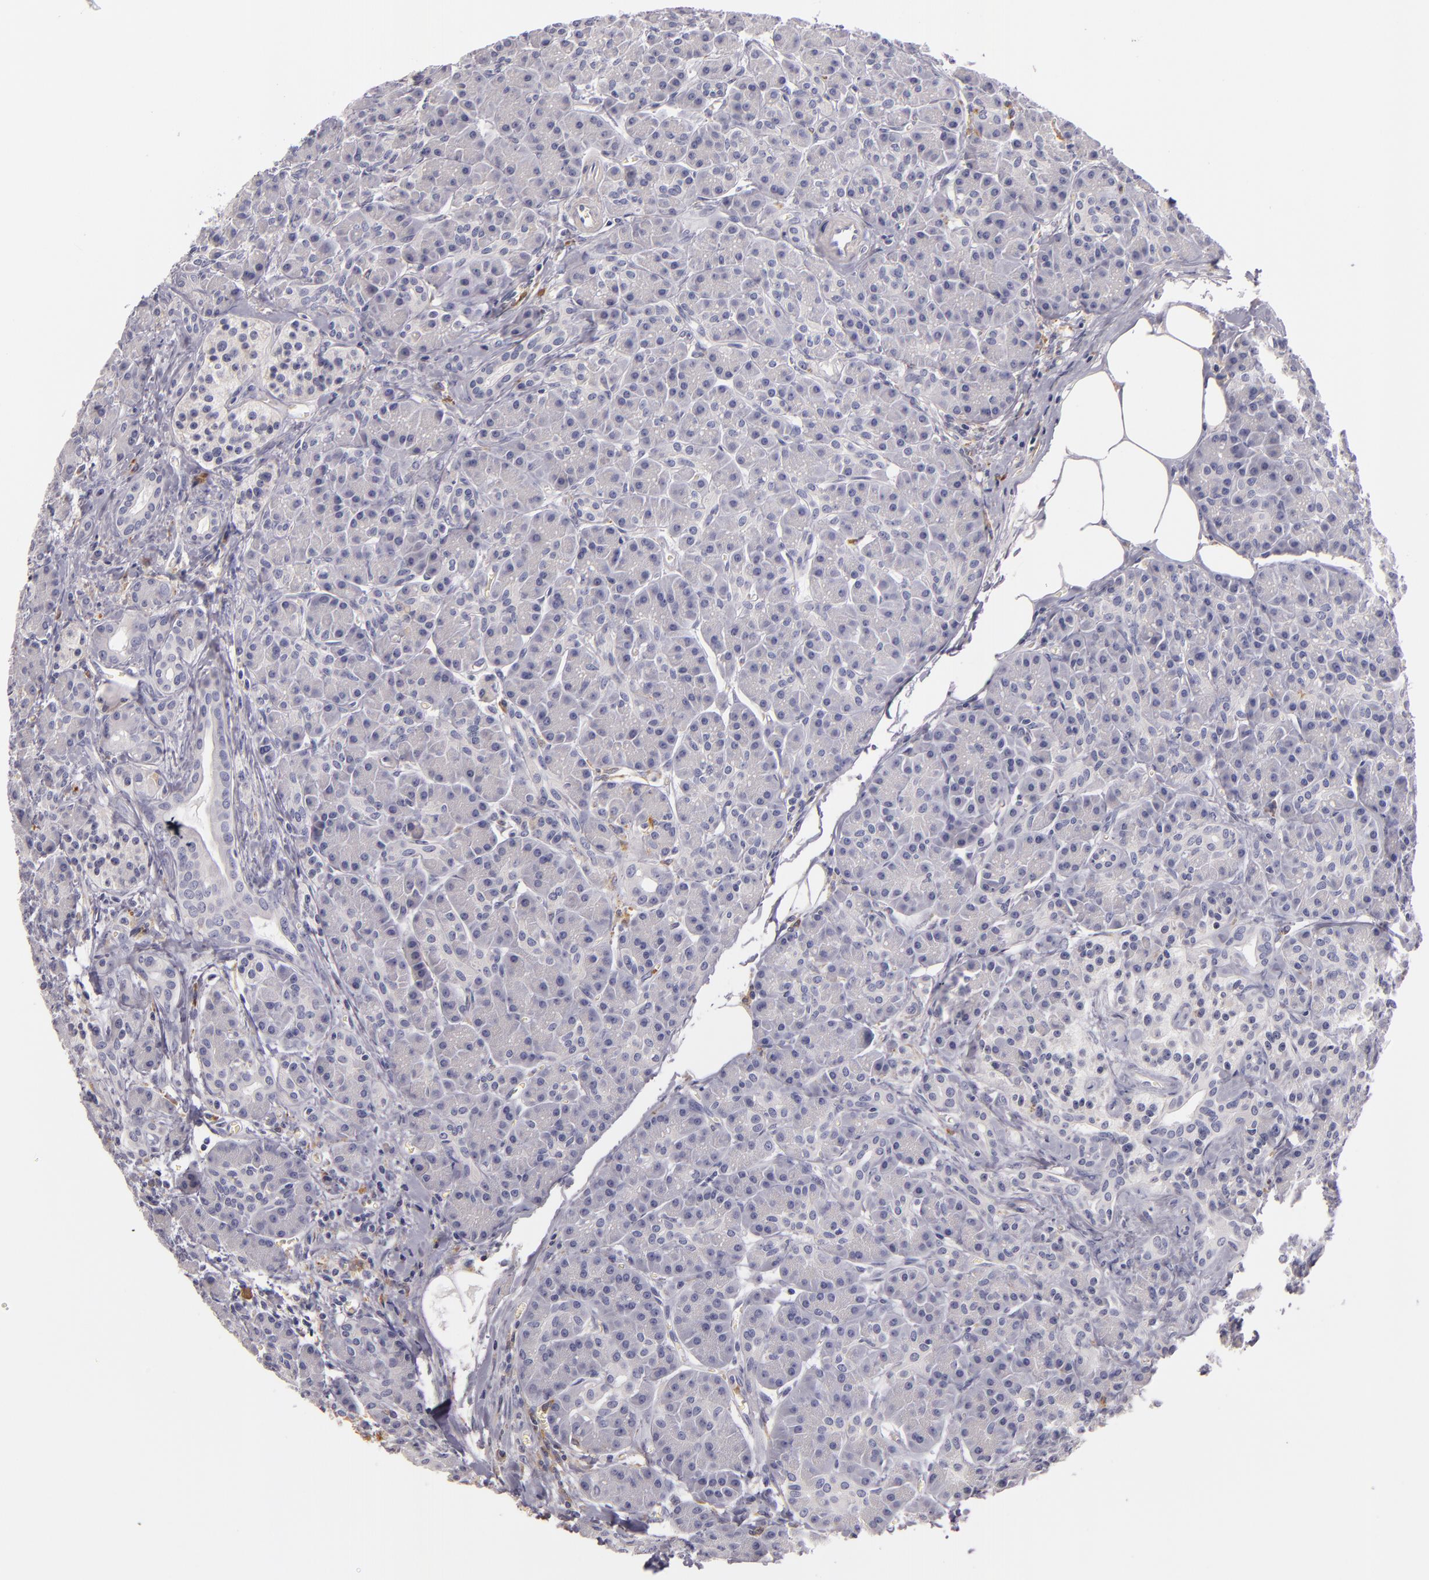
{"staining": {"intensity": "negative", "quantity": "none", "location": "none"}, "tissue": "pancreas", "cell_type": "Exocrine glandular cells", "image_type": "normal", "snomed": [{"axis": "morphology", "description": "Normal tissue, NOS"}, {"axis": "topography", "description": "Pancreas"}], "caption": "Pancreas stained for a protein using immunohistochemistry displays no expression exocrine glandular cells.", "gene": "TLR8", "patient": {"sex": "male", "age": 73}}